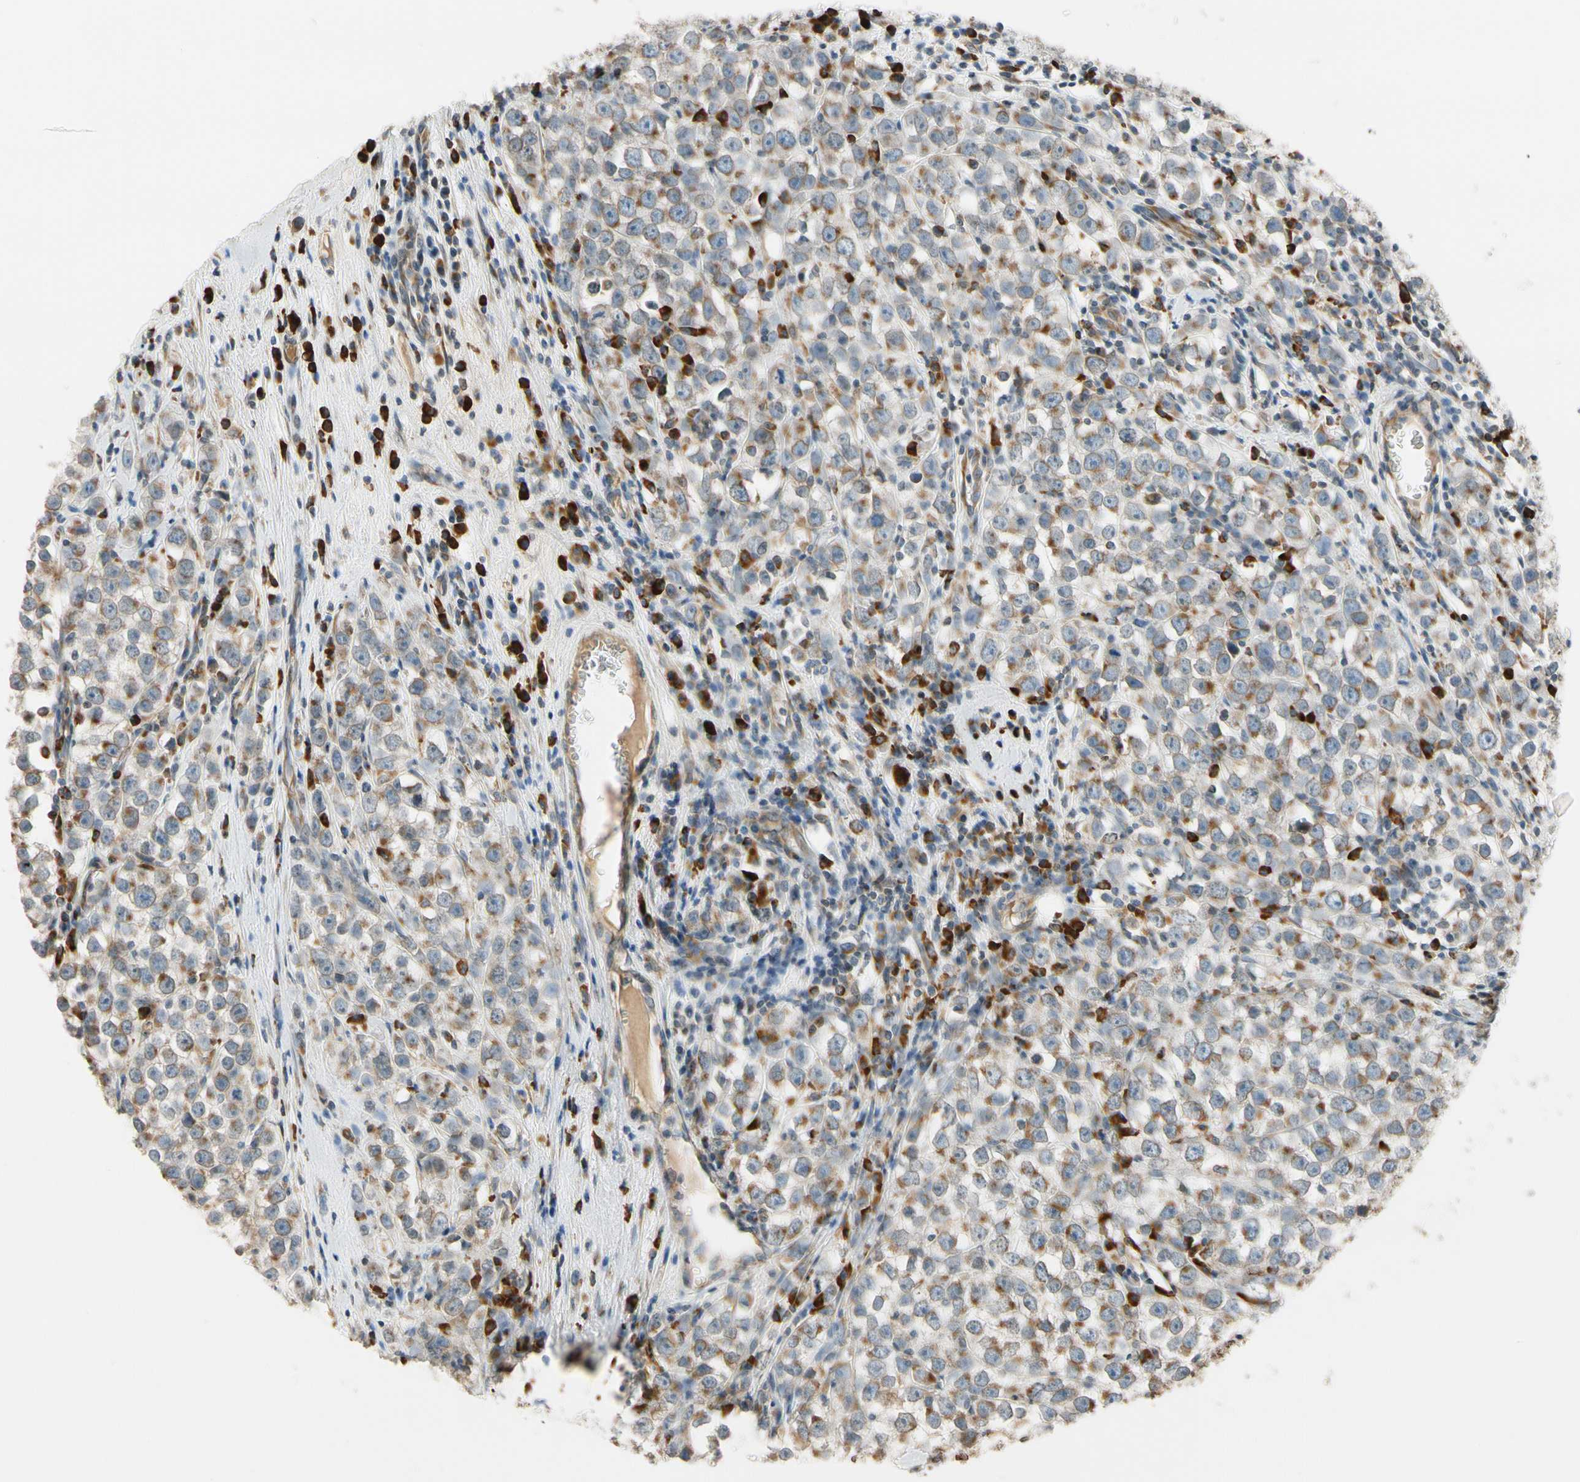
{"staining": {"intensity": "weak", "quantity": ">75%", "location": "cytoplasmic/membranous"}, "tissue": "testis cancer", "cell_type": "Tumor cells", "image_type": "cancer", "snomed": [{"axis": "morphology", "description": "Seminoma, NOS"}, {"axis": "morphology", "description": "Carcinoma, Embryonal, NOS"}, {"axis": "topography", "description": "Testis"}], "caption": "Embryonal carcinoma (testis) stained for a protein reveals weak cytoplasmic/membranous positivity in tumor cells.", "gene": "RPN2", "patient": {"sex": "male", "age": 52}}